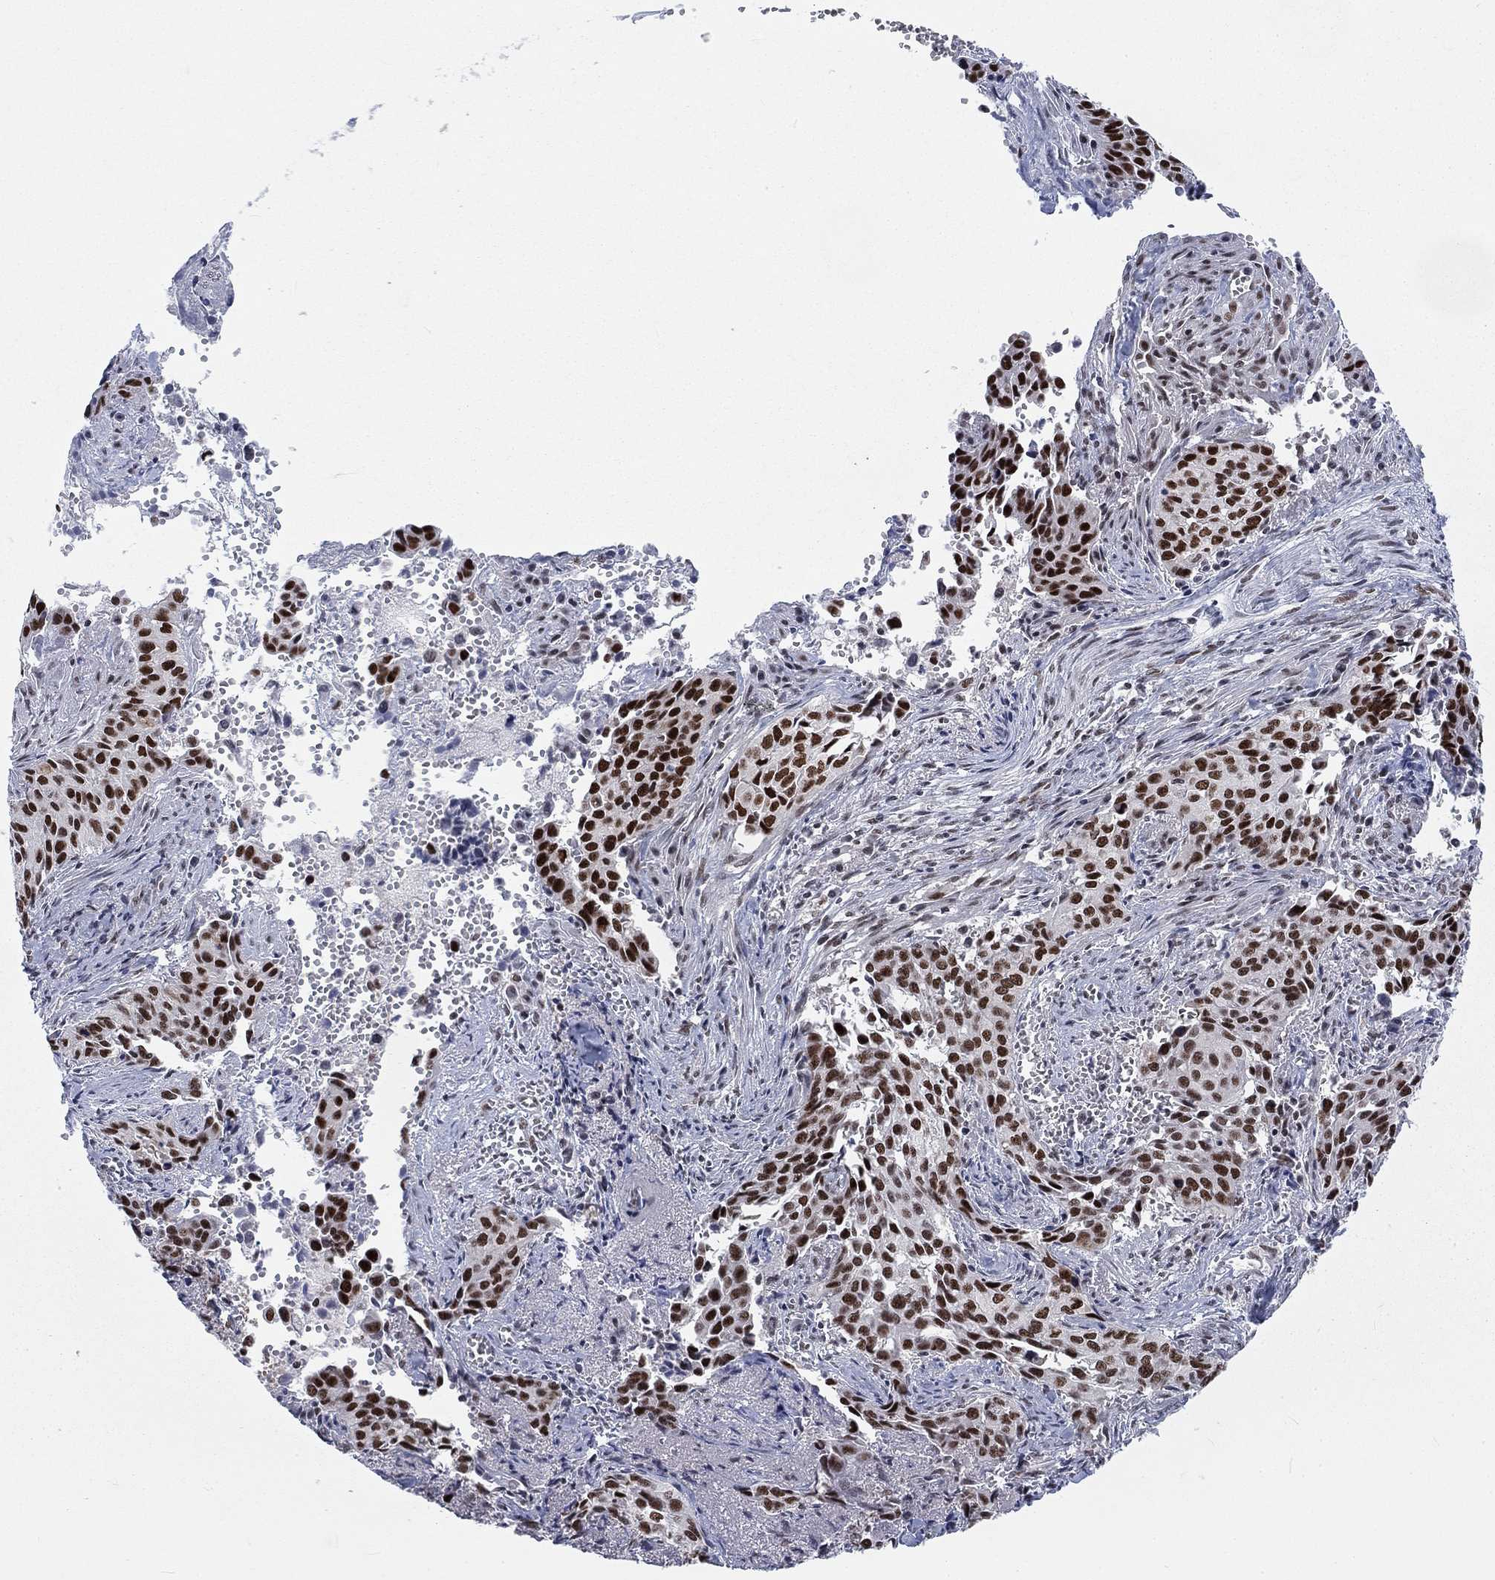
{"staining": {"intensity": "strong", "quantity": ">75%", "location": "nuclear"}, "tissue": "cervical cancer", "cell_type": "Tumor cells", "image_type": "cancer", "snomed": [{"axis": "morphology", "description": "Squamous cell carcinoma, NOS"}, {"axis": "topography", "description": "Cervix"}], "caption": "Strong nuclear protein expression is identified in about >75% of tumor cells in cervical squamous cell carcinoma. Nuclei are stained in blue.", "gene": "FYTTD1", "patient": {"sex": "female", "age": 29}}